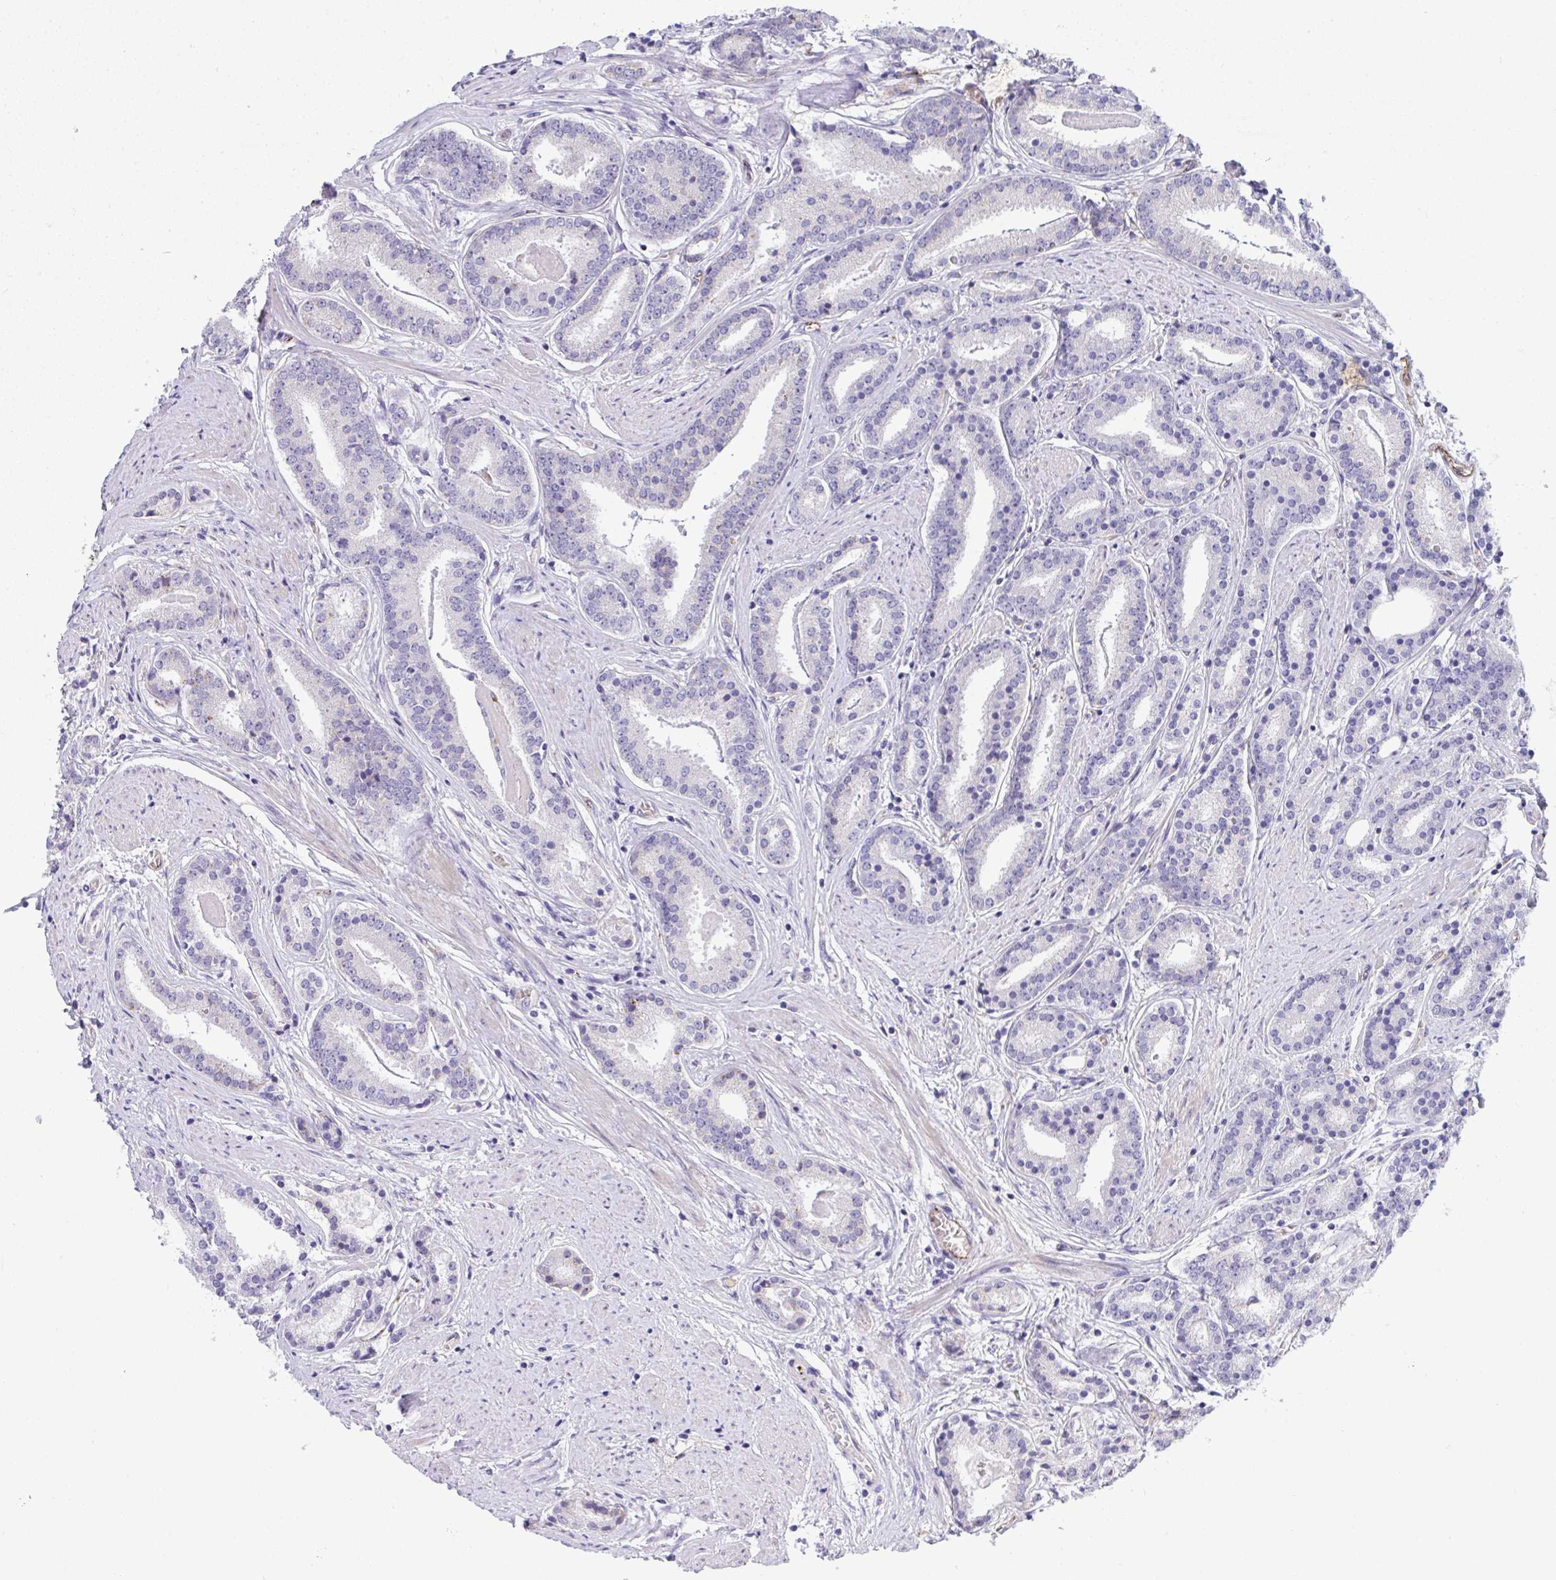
{"staining": {"intensity": "negative", "quantity": "none", "location": "none"}, "tissue": "prostate cancer", "cell_type": "Tumor cells", "image_type": "cancer", "snomed": [{"axis": "morphology", "description": "Adenocarcinoma, High grade"}, {"axis": "topography", "description": "Prostate"}], "caption": "Prostate cancer was stained to show a protein in brown. There is no significant staining in tumor cells.", "gene": "TOR1AIP2", "patient": {"sex": "male", "age": 63}}